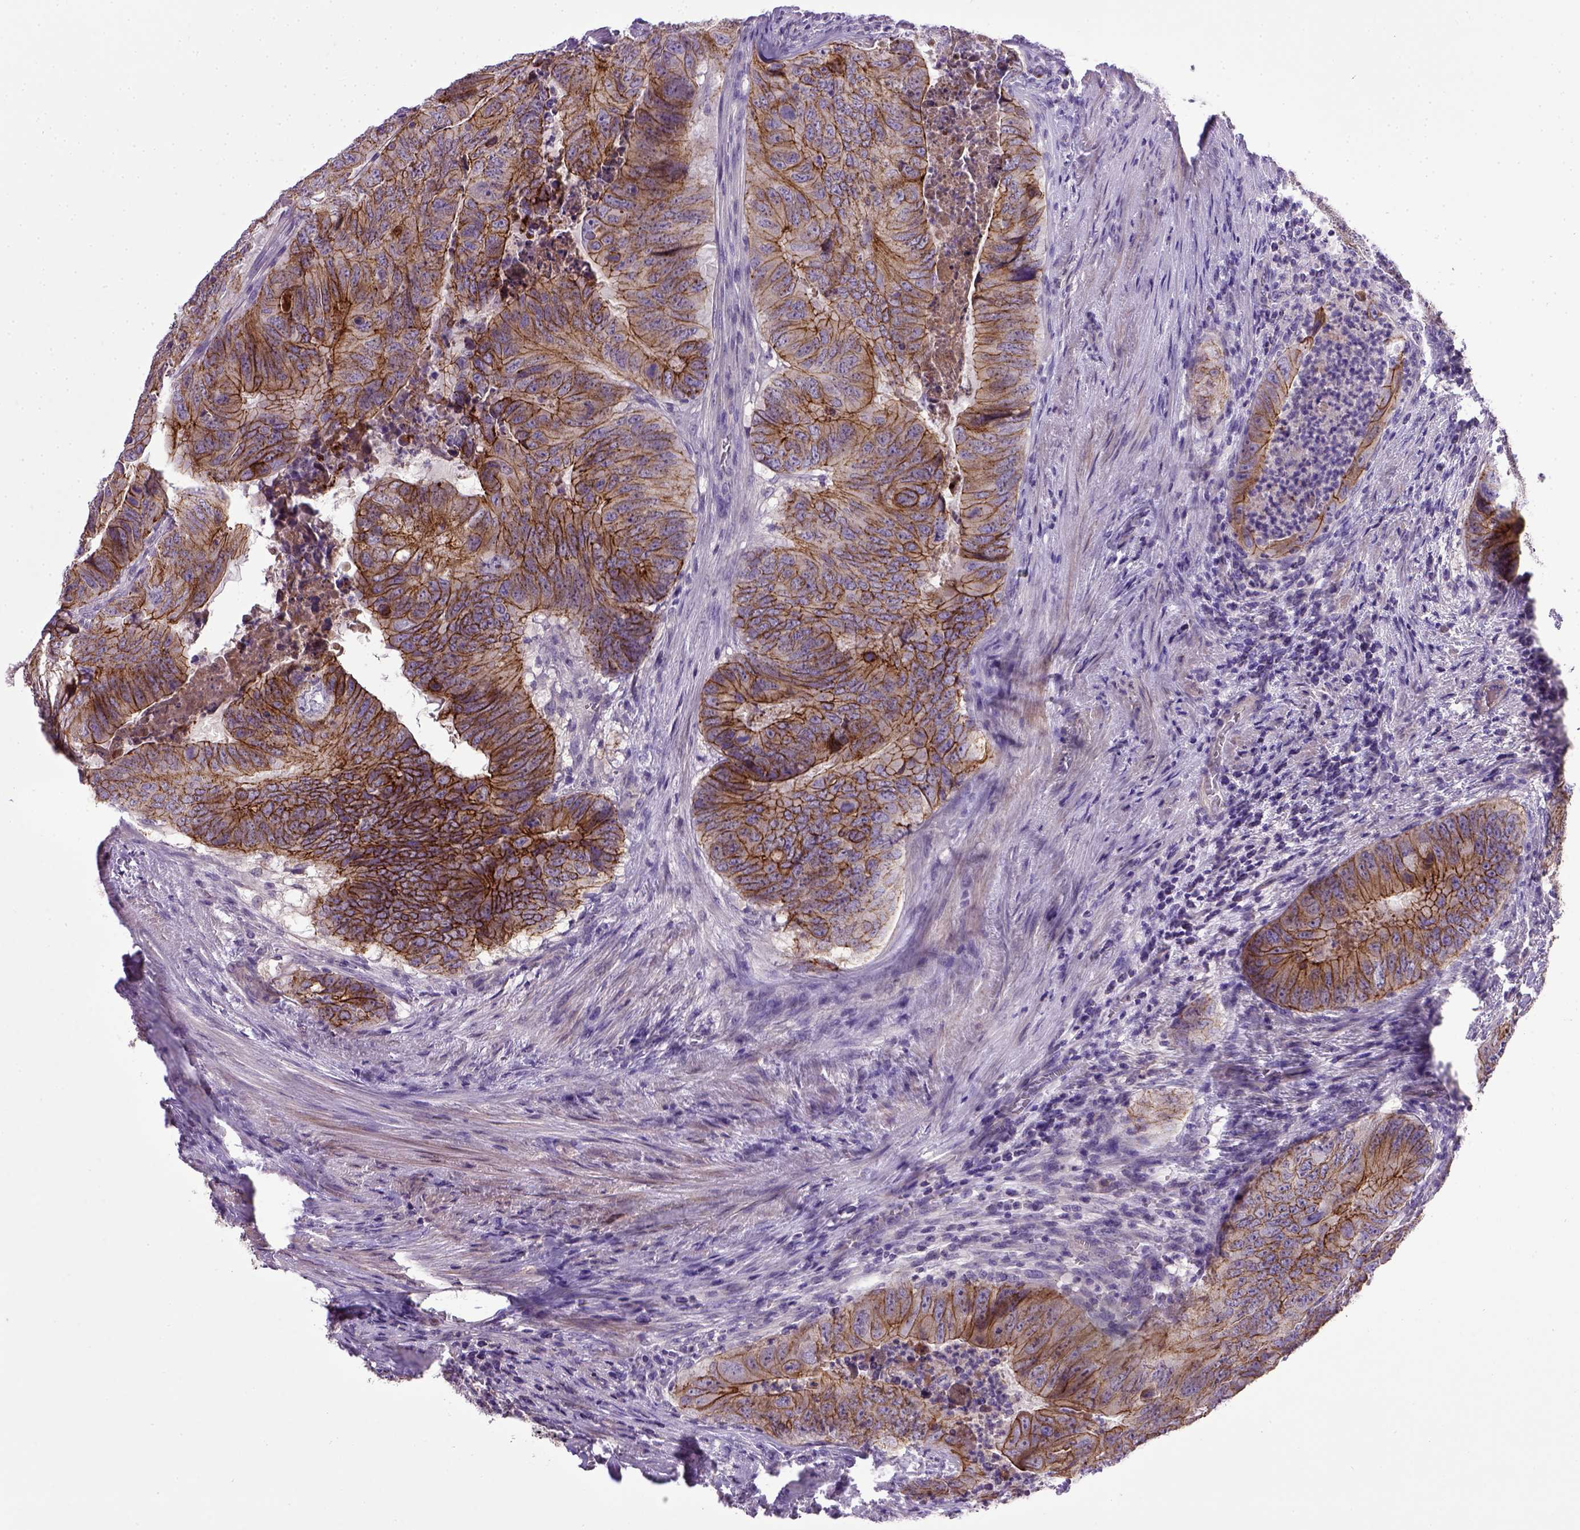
{"staining": {"intensity": "strong", "quantity": ">75%", "location": "cytoplasmic/membranous"}, "tissue": "colorectal cancer", "cell_type": "Tumor cells", "image_type": "cancer", "snomed": [{"axis": "morphology", "description": "Adenocarcinoma, NOS"}, {"axis": "topography", "description": "Colon"}], "caption": "This is a micrograph of immunohistochemistry (IHC) staining of colorectal adenocarcinoma, which shows strong staining in the cytoplasmic/membranous of tumor cells.", "gene": "CDH1", "patient": {"sex": "male", "age": 79}}